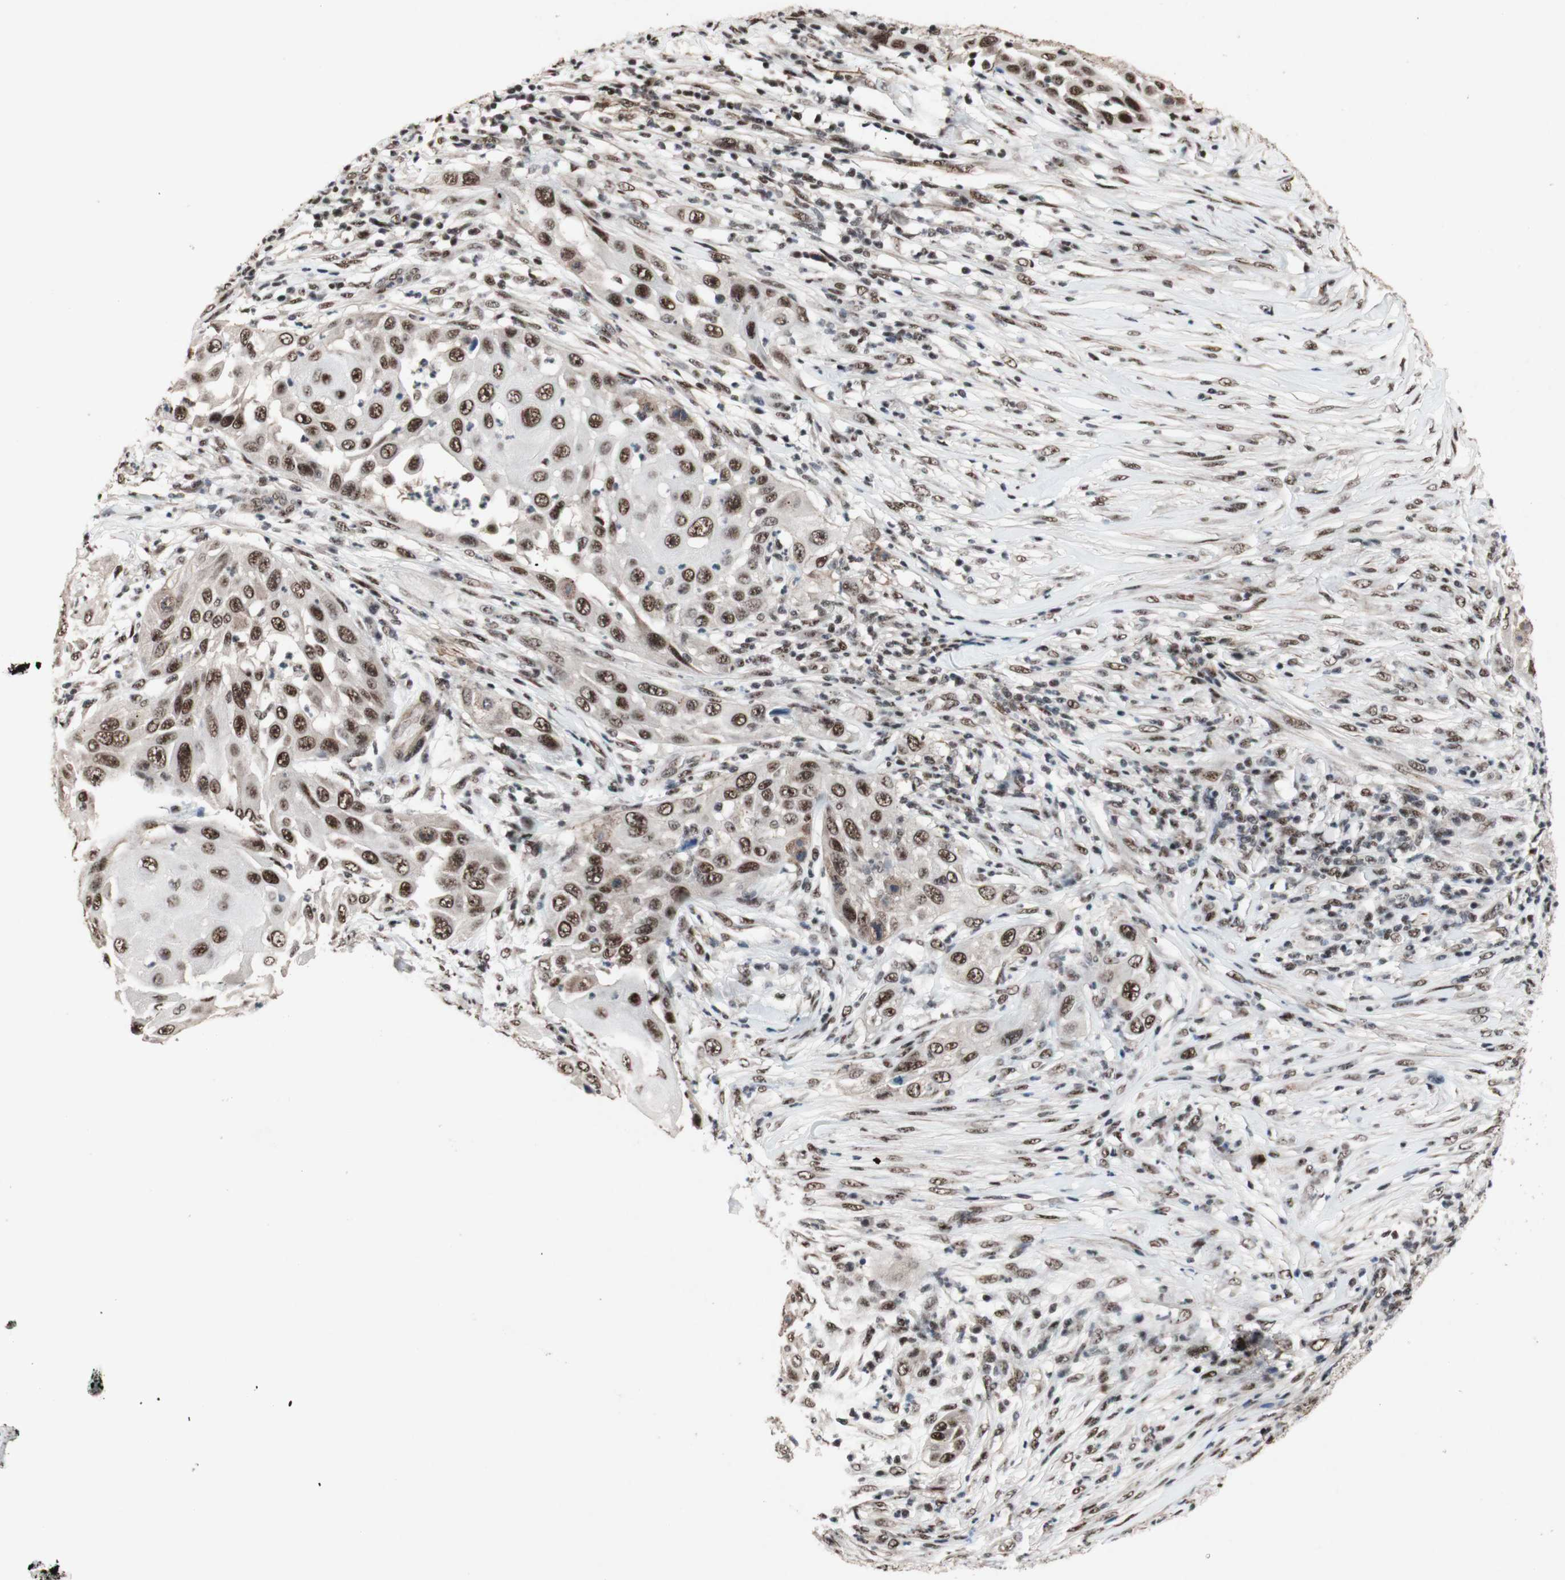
{"staining": {"intensity": "moderate", "quantity": ">75%", "location": "nuclear"}, "tissue": "skin cancer", "cell_type": "Tumor cells", "image_type": "cancer", "snomed": [{"axis": "morphology", "description": "Squamous cell carcinoma, NOS"}, {"axis": "topography", "description": "Skin"}], "caption": "Immunohistochemistry image of human skin cancer (squamous cell carcinoma) stained for a protein (brown), which exhibits medium levels of moderate nuclear staining in about >75% of tumor cells.", "gene": "TLE1", "patient": {"sex": "female", "age": 44}}